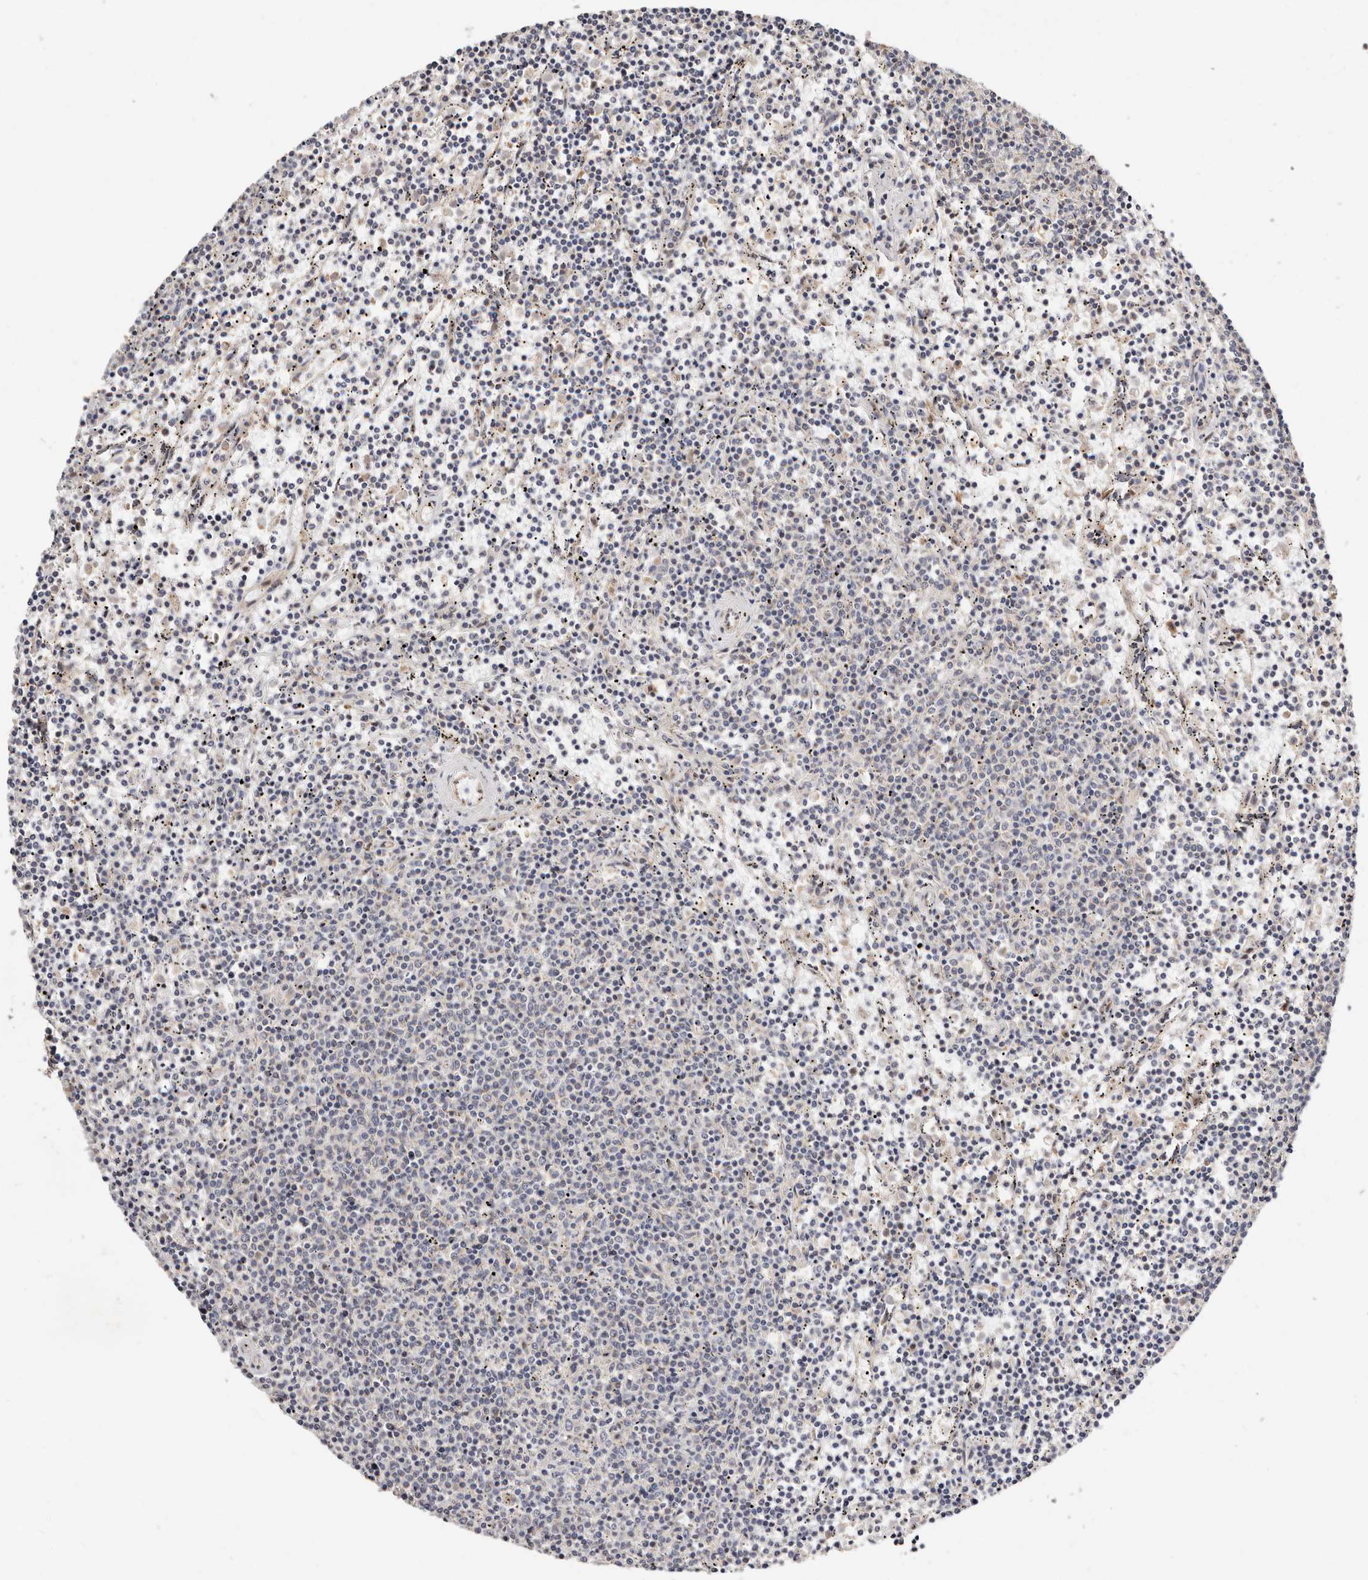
{"staining": {"intensity": "negative", "quantity": "none", "location": "none"}, "tissue": "lymphoma", "cell_type": "Tumor cells", "image_type": "cancer", "snomed": [{"axis": "morphology", "description": "Malignant lymphoma, non-Hodgkin's type, Low grade"}, {"axis": "topography", "description": "Spleen"}], "caption": "Tumor cells are negative for protein expression in human lymphoma.", "gene": "USP33", "patient": {"sex": "female", "age": 50}}